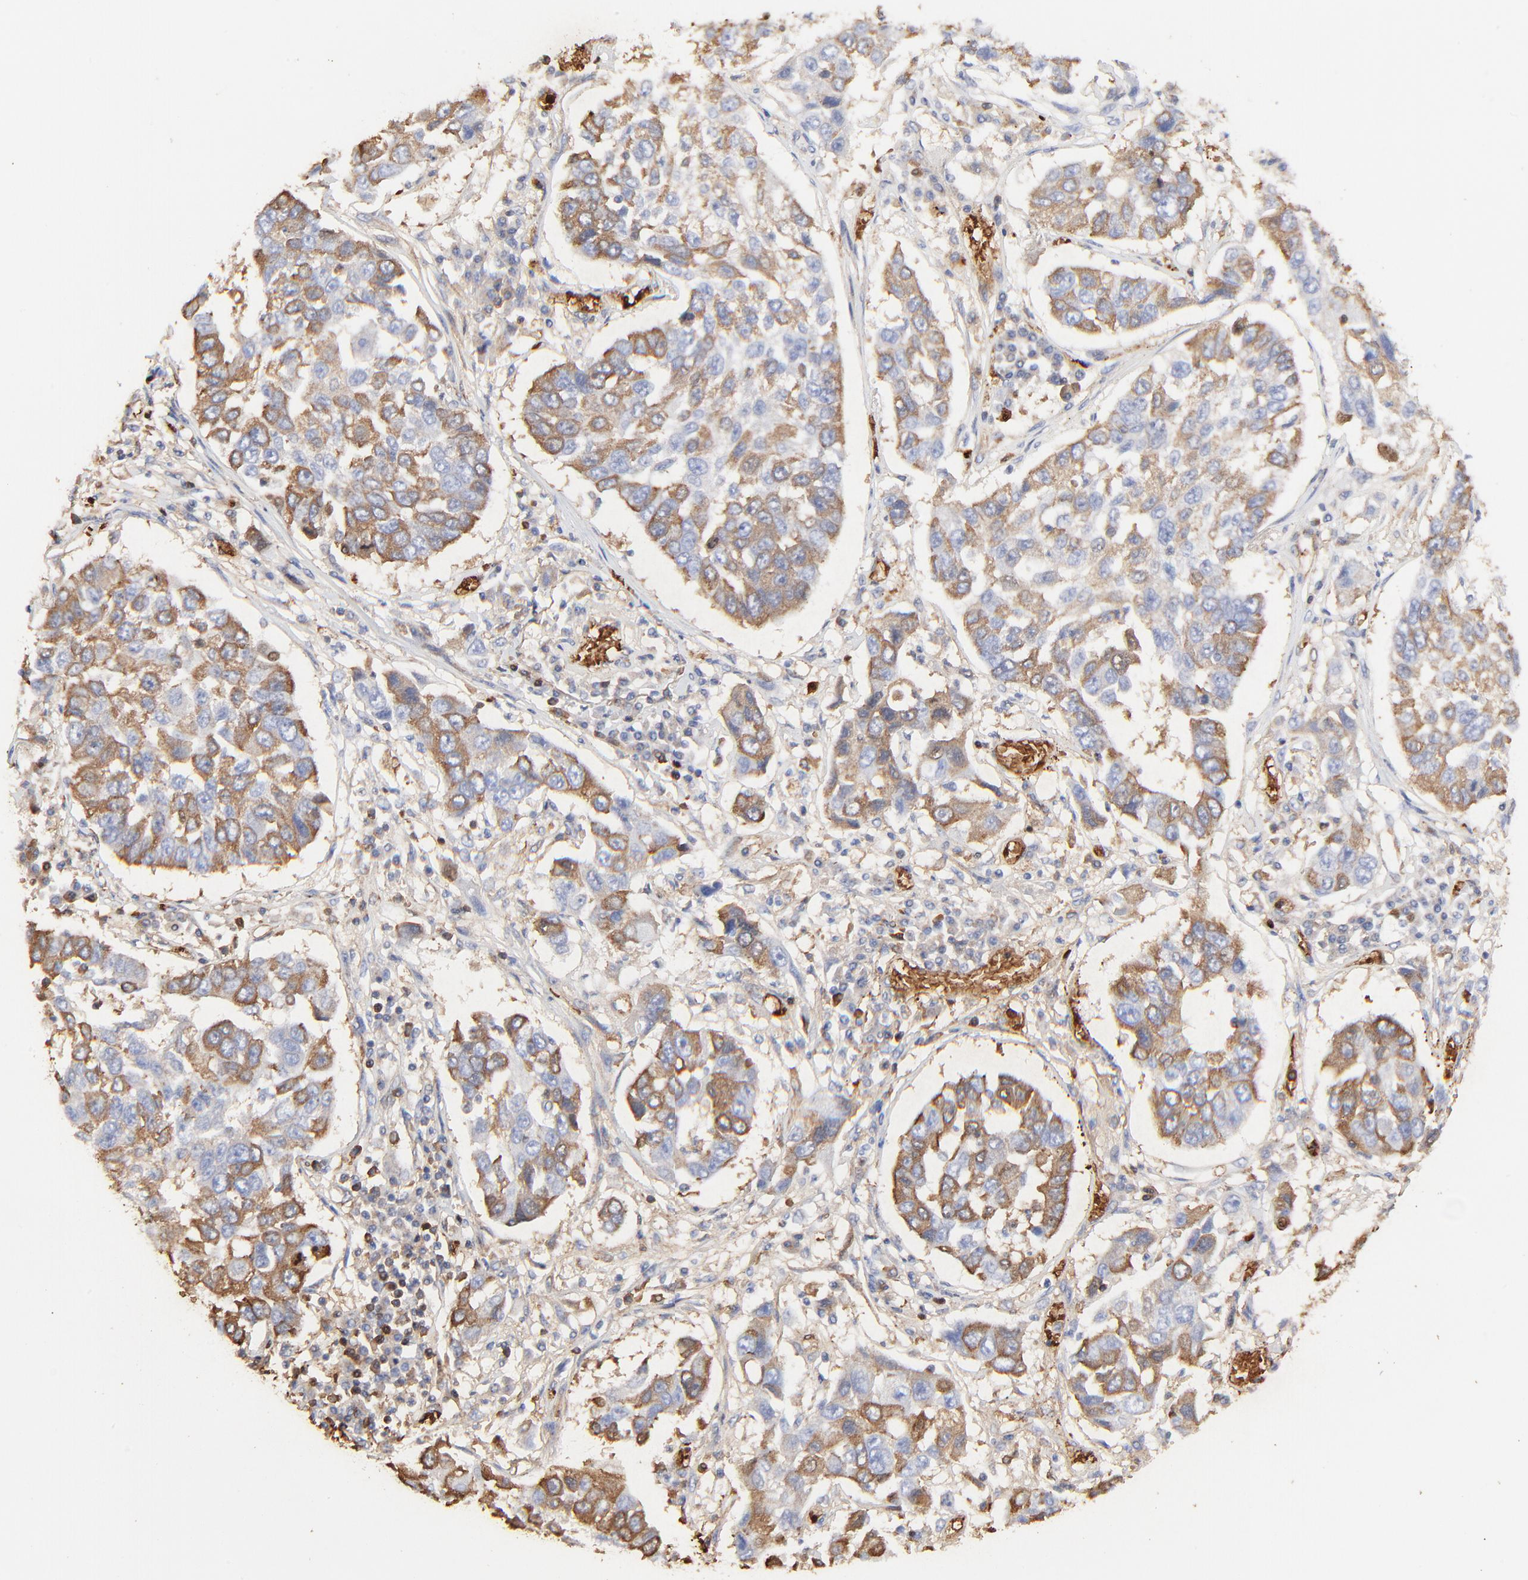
{"staining": {"intensity": "moderate", "quantity": "25%-75%", "location": "cytoplasmic/membranous"}, "tissue": "lung cancer", "cell_type": "Tumor cells", "image_type": "cancer", "snomed": [{"axis": "morphology", "description": "Squamous cell carcinoma, NOS"}, {"axis": "topography", "description": "Lung"}], "caption": "Protein analysis of lung squamous cell carcinoma tissue reveals moderate cytoplasmic/membranous positivity in about 25%-75% of tumor cells.", "gene": "PAG1", "patient": {"sex": "male", "age": 71}}